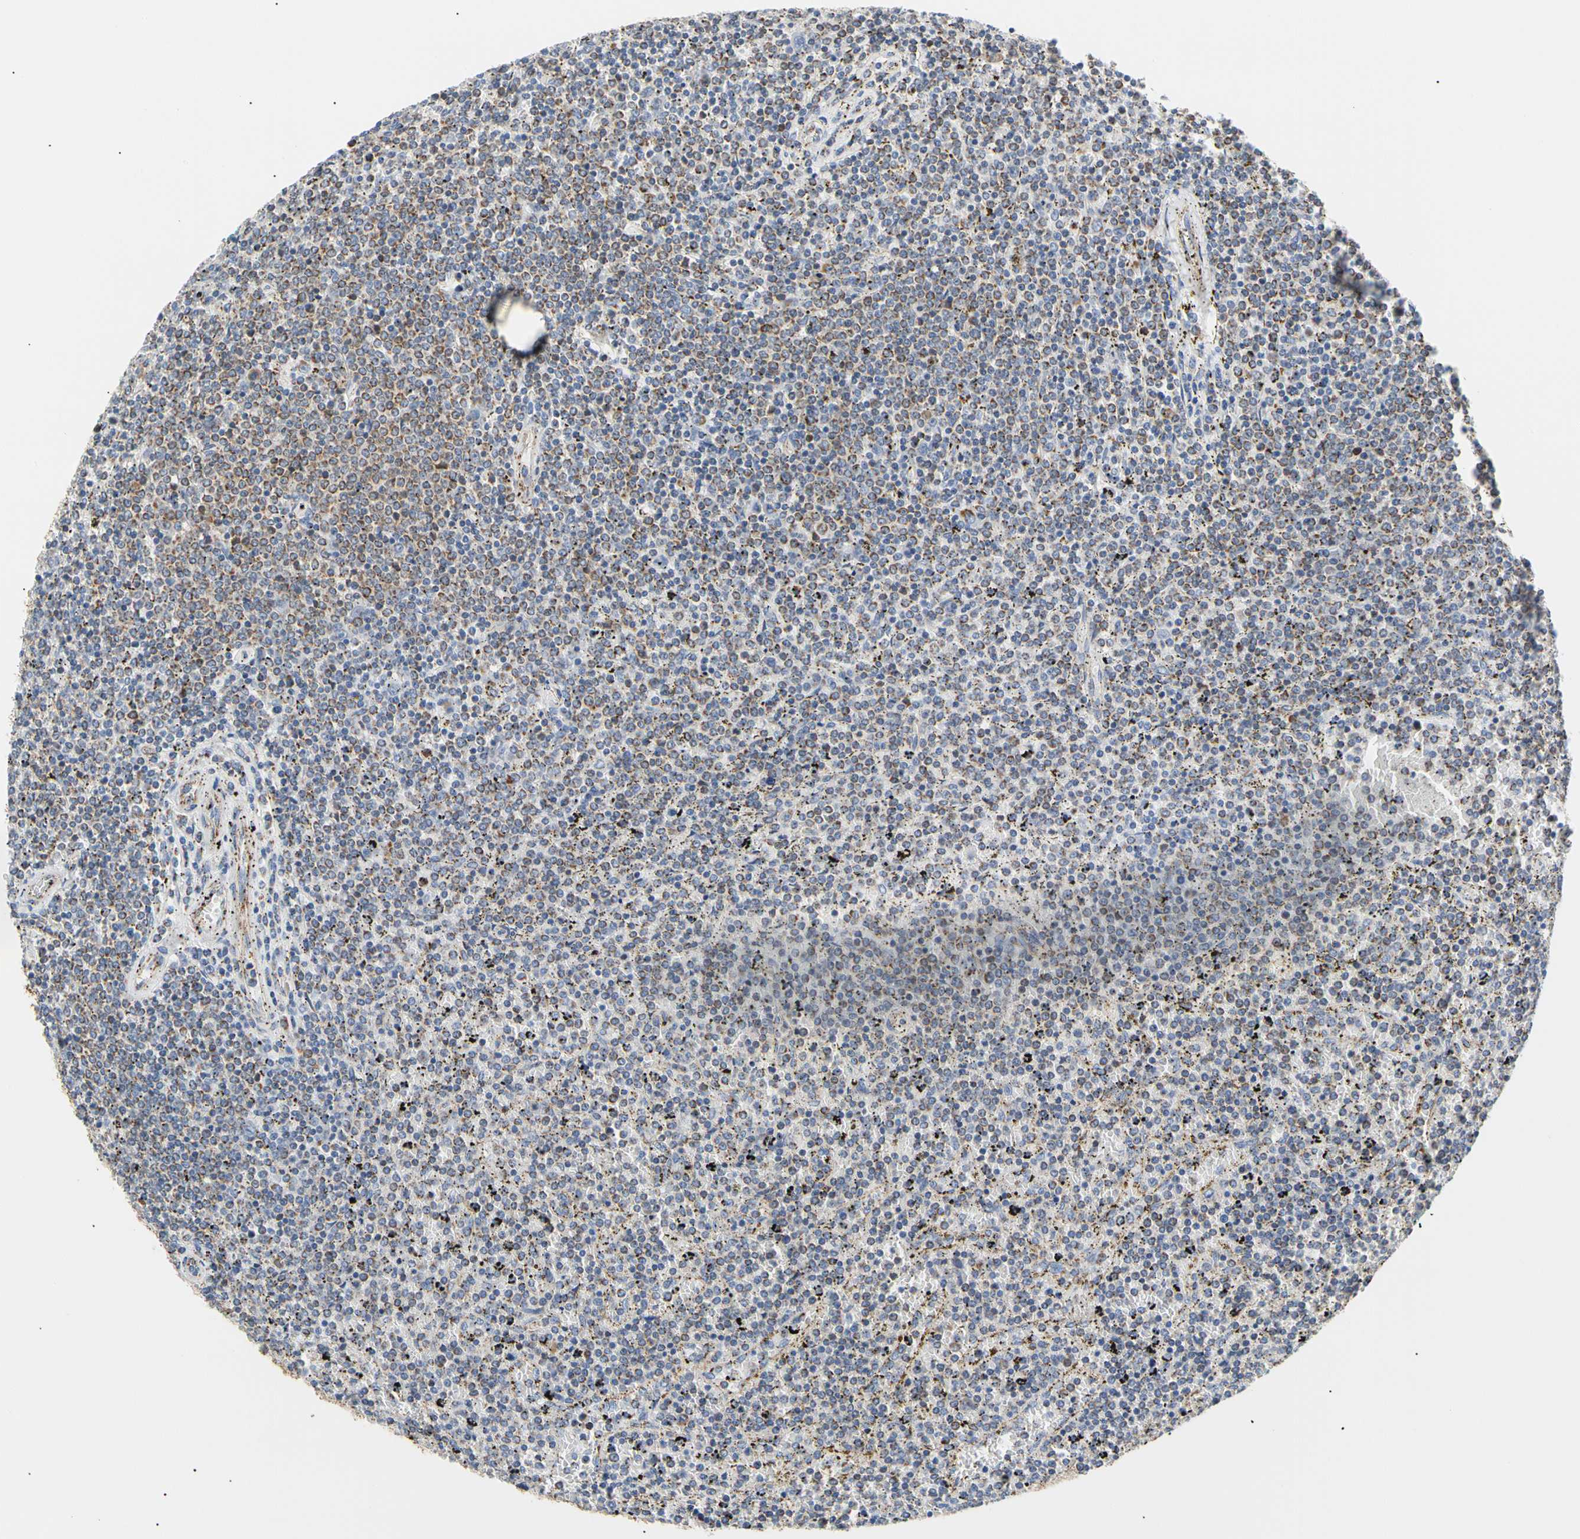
{"staining": {"intensity": "moderate", "quantity": "25%-75%", "location": "cytoplasmic/membranous"}, "tissue": "lymphoma", "cell_type": "Tumor cells", "image_type": "cancer", "snomed": [{"axis": "morphology", "description": "Malignant lymphoma, non-Hodgkin's type, Low grade"}, {"axis": "topography", "description": "Spleen"}], "caption": "Immunohistochemistry photomicrograph of neoplastic tissue: lymphoma stained using immunohistochemistry reveals medium levels of moderate protein expression localized specifically in the cytoplasmic/membranous of tumor cells, appearing as a cytoplasmic/membranous brown color.", "gene": "ACAT1", "patient": {"sex": "female", "age": 77}}